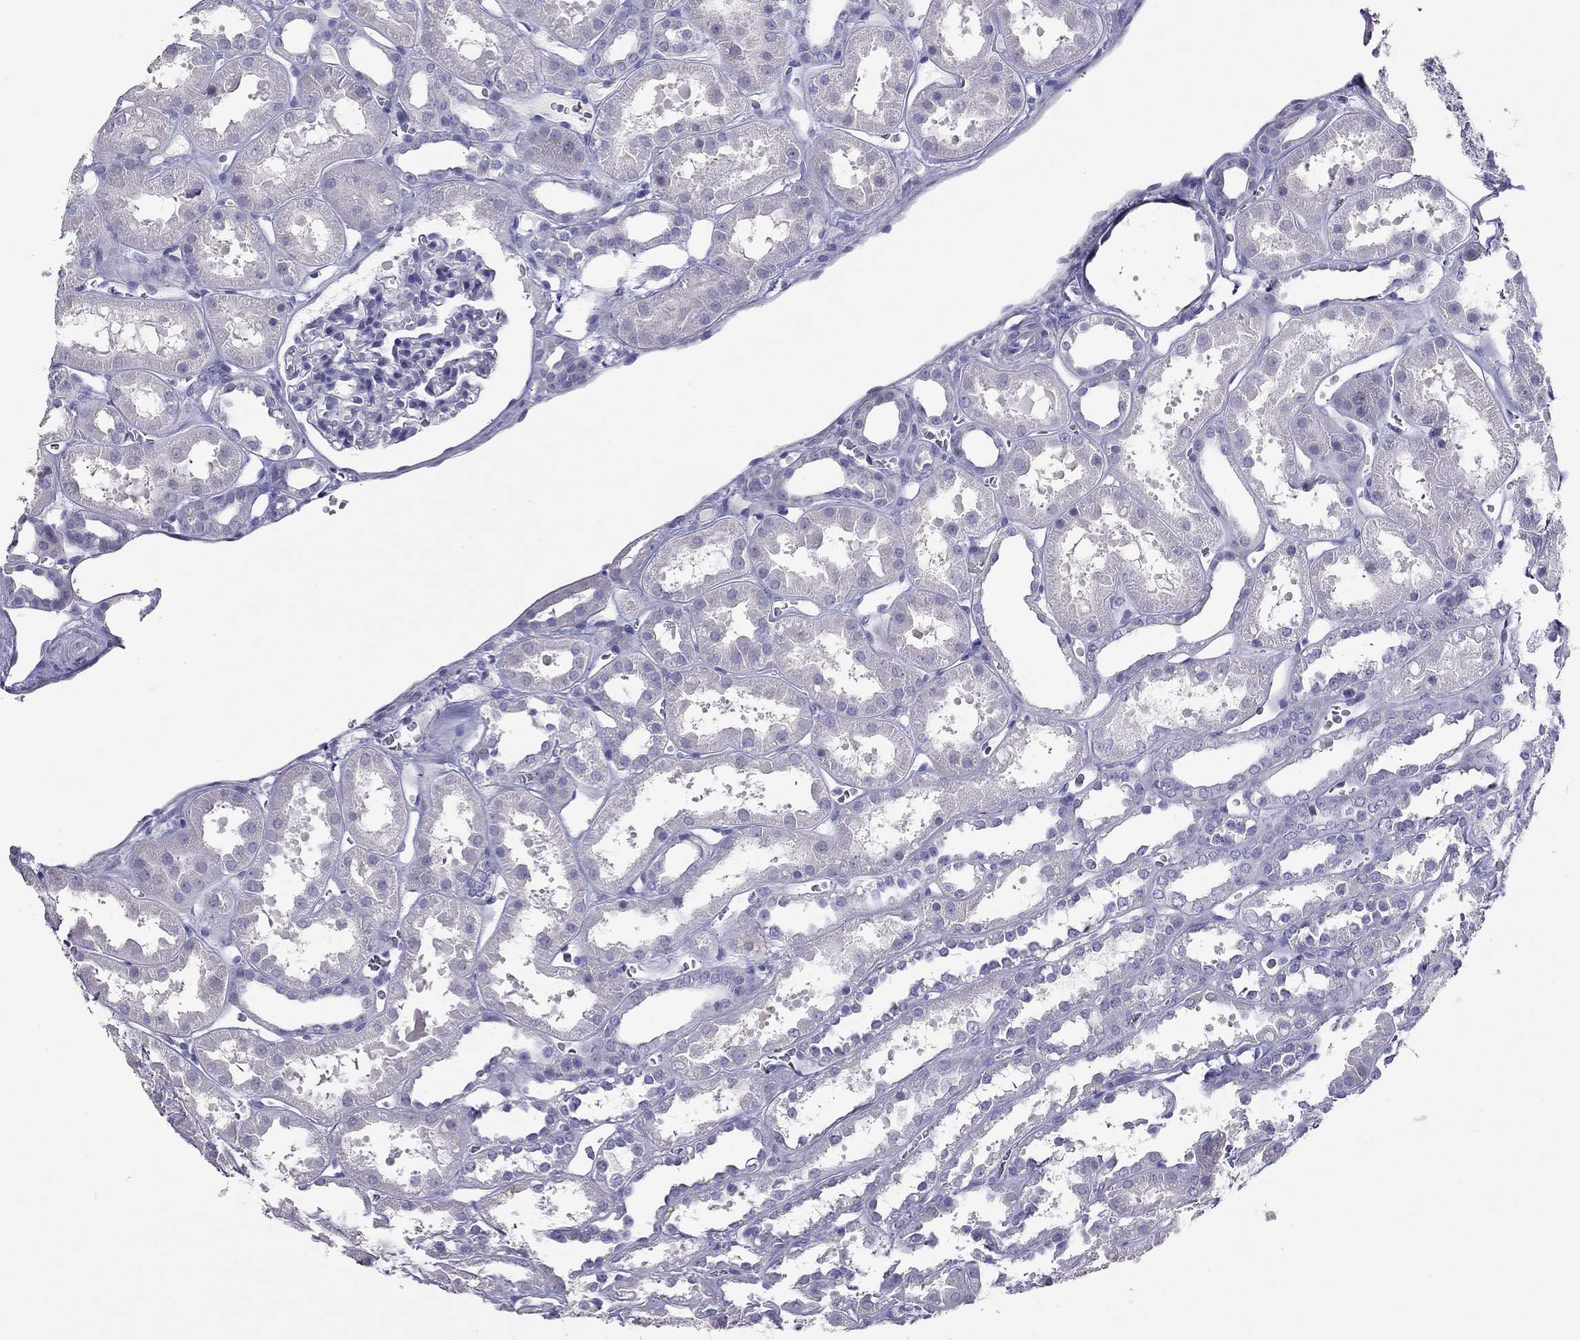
{"staining": {"intensity": "negative", "quantity": "none", "location": "none"}, "tissue": "kidney", "cell_type": "Cells in glomeruli", "image_type": "normal", "snomed": [{"axis": "morphology", "description": "Normal tissue, NOS"}, {"axis": "topography", "description": "Kidney"}], "caption": "Immunohistochemistry micrograph of normal kidney: human kidney stained with DAB reveals no significant protein positivity in cells in glomeruli. The staining was performed using DAB (3,3'-diaminobenzidine) to visualize the protein expression in brown, while the nuclei were stained in blue with hematoxylin (Magnification: 20x).", "gene": "IL17REL", "patient": {"sex": "female", "age": 41}}